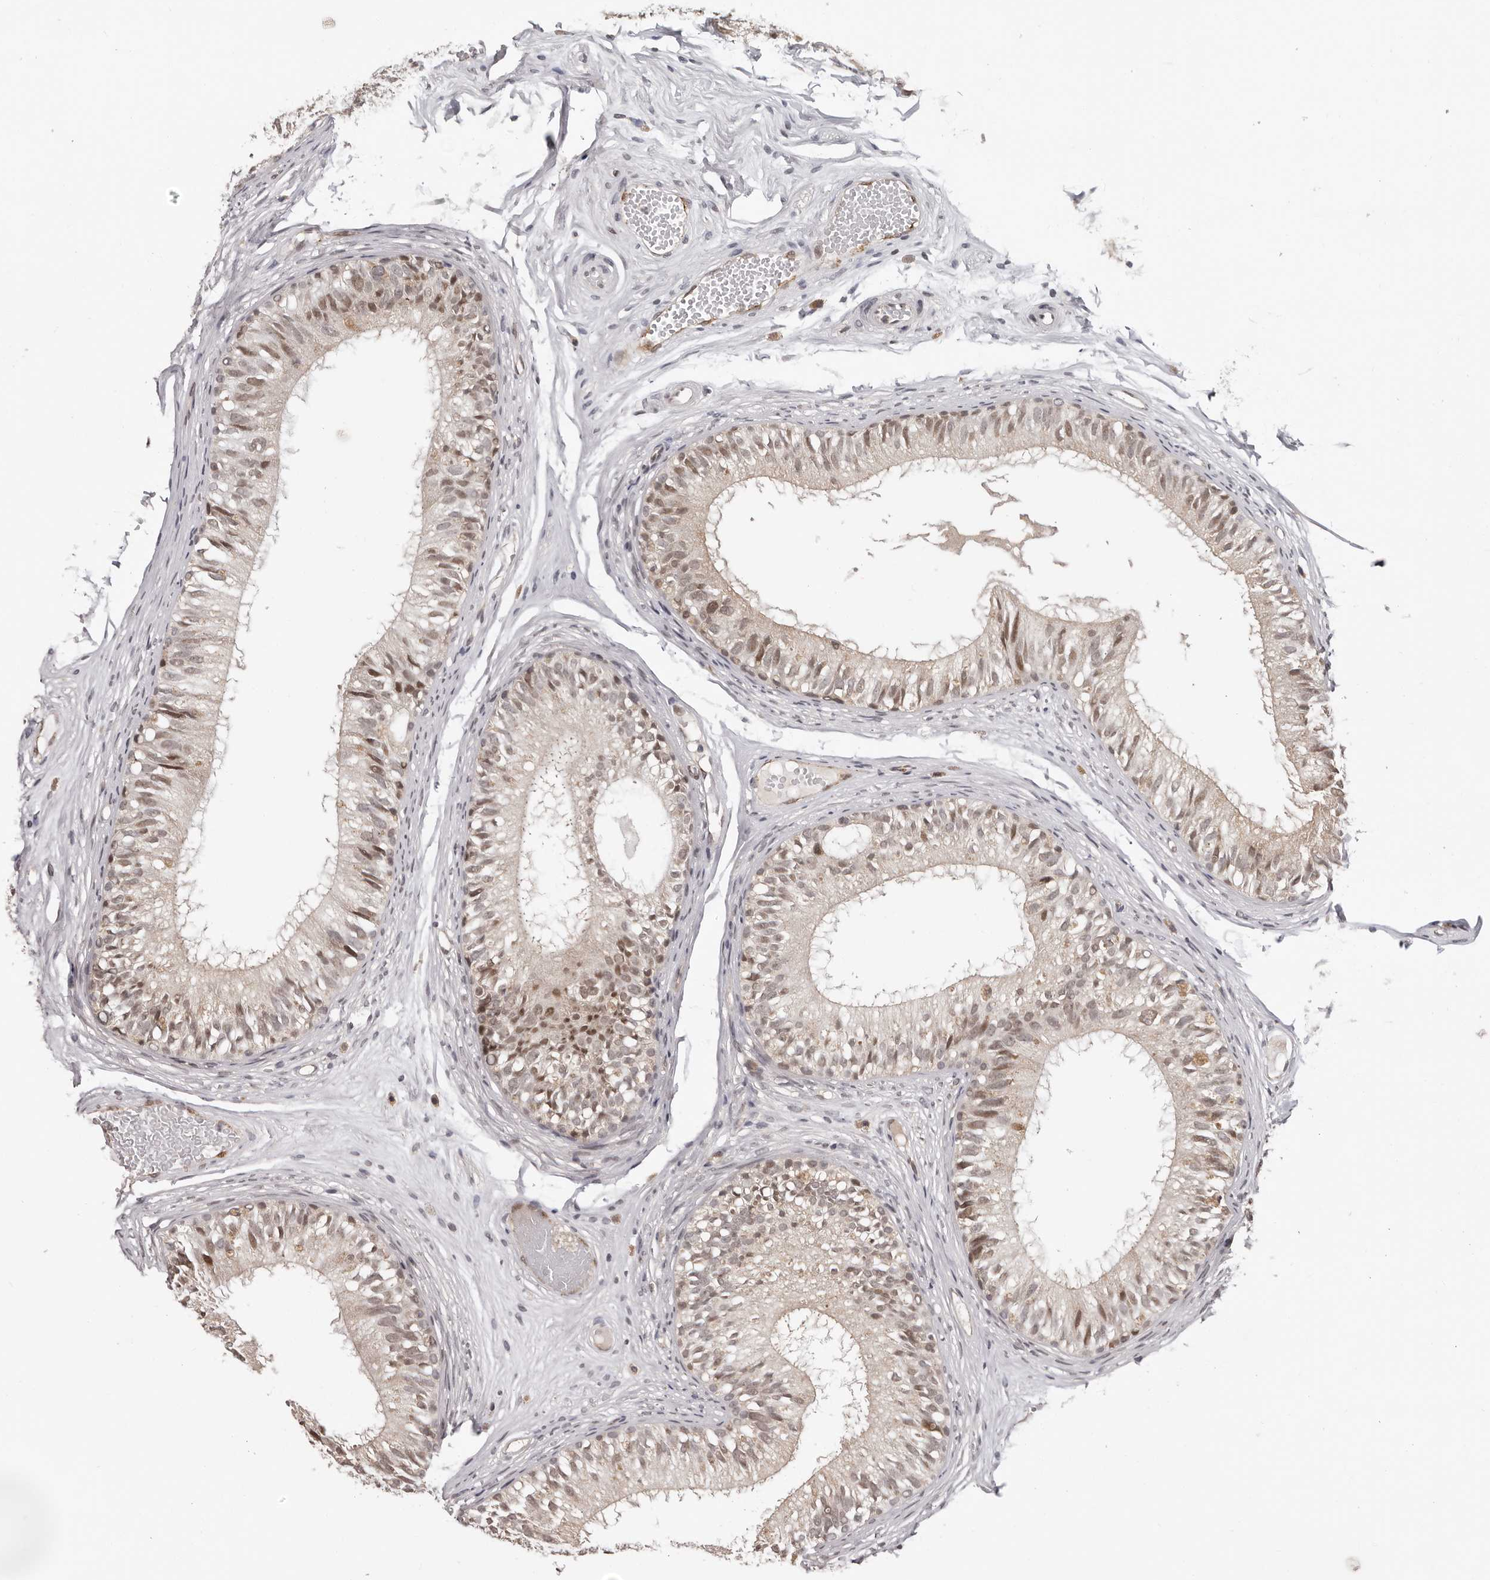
{"staining": {"intensity": "moderate", "quantity": "25%-75%", "location": "nuclear"}, "tissue": "epididymis", "cell_type": "Glandular cells", "image_type": "normal", "snomed": [{"axis": "morphology", "description": "Normal tissue, NOS"}, {"axis": "morphology", "description": "Seminoma in situ"}, {"axis": "topography", "description": "Testis"}, {"axis": "topography", "description": "Epididymis"}], "caption": "Immunohistochemistry (IHC) histopathology image of normal epididymis: human epididymis stained using immunohistochemistry (IHC) displays medium levels of moderate protein expression localized specifically in the nuclear of glandular cells, appearing as a nuclear brown color.", "gene": "TBX5", "patient": {"sex": "male", "age": 28}}